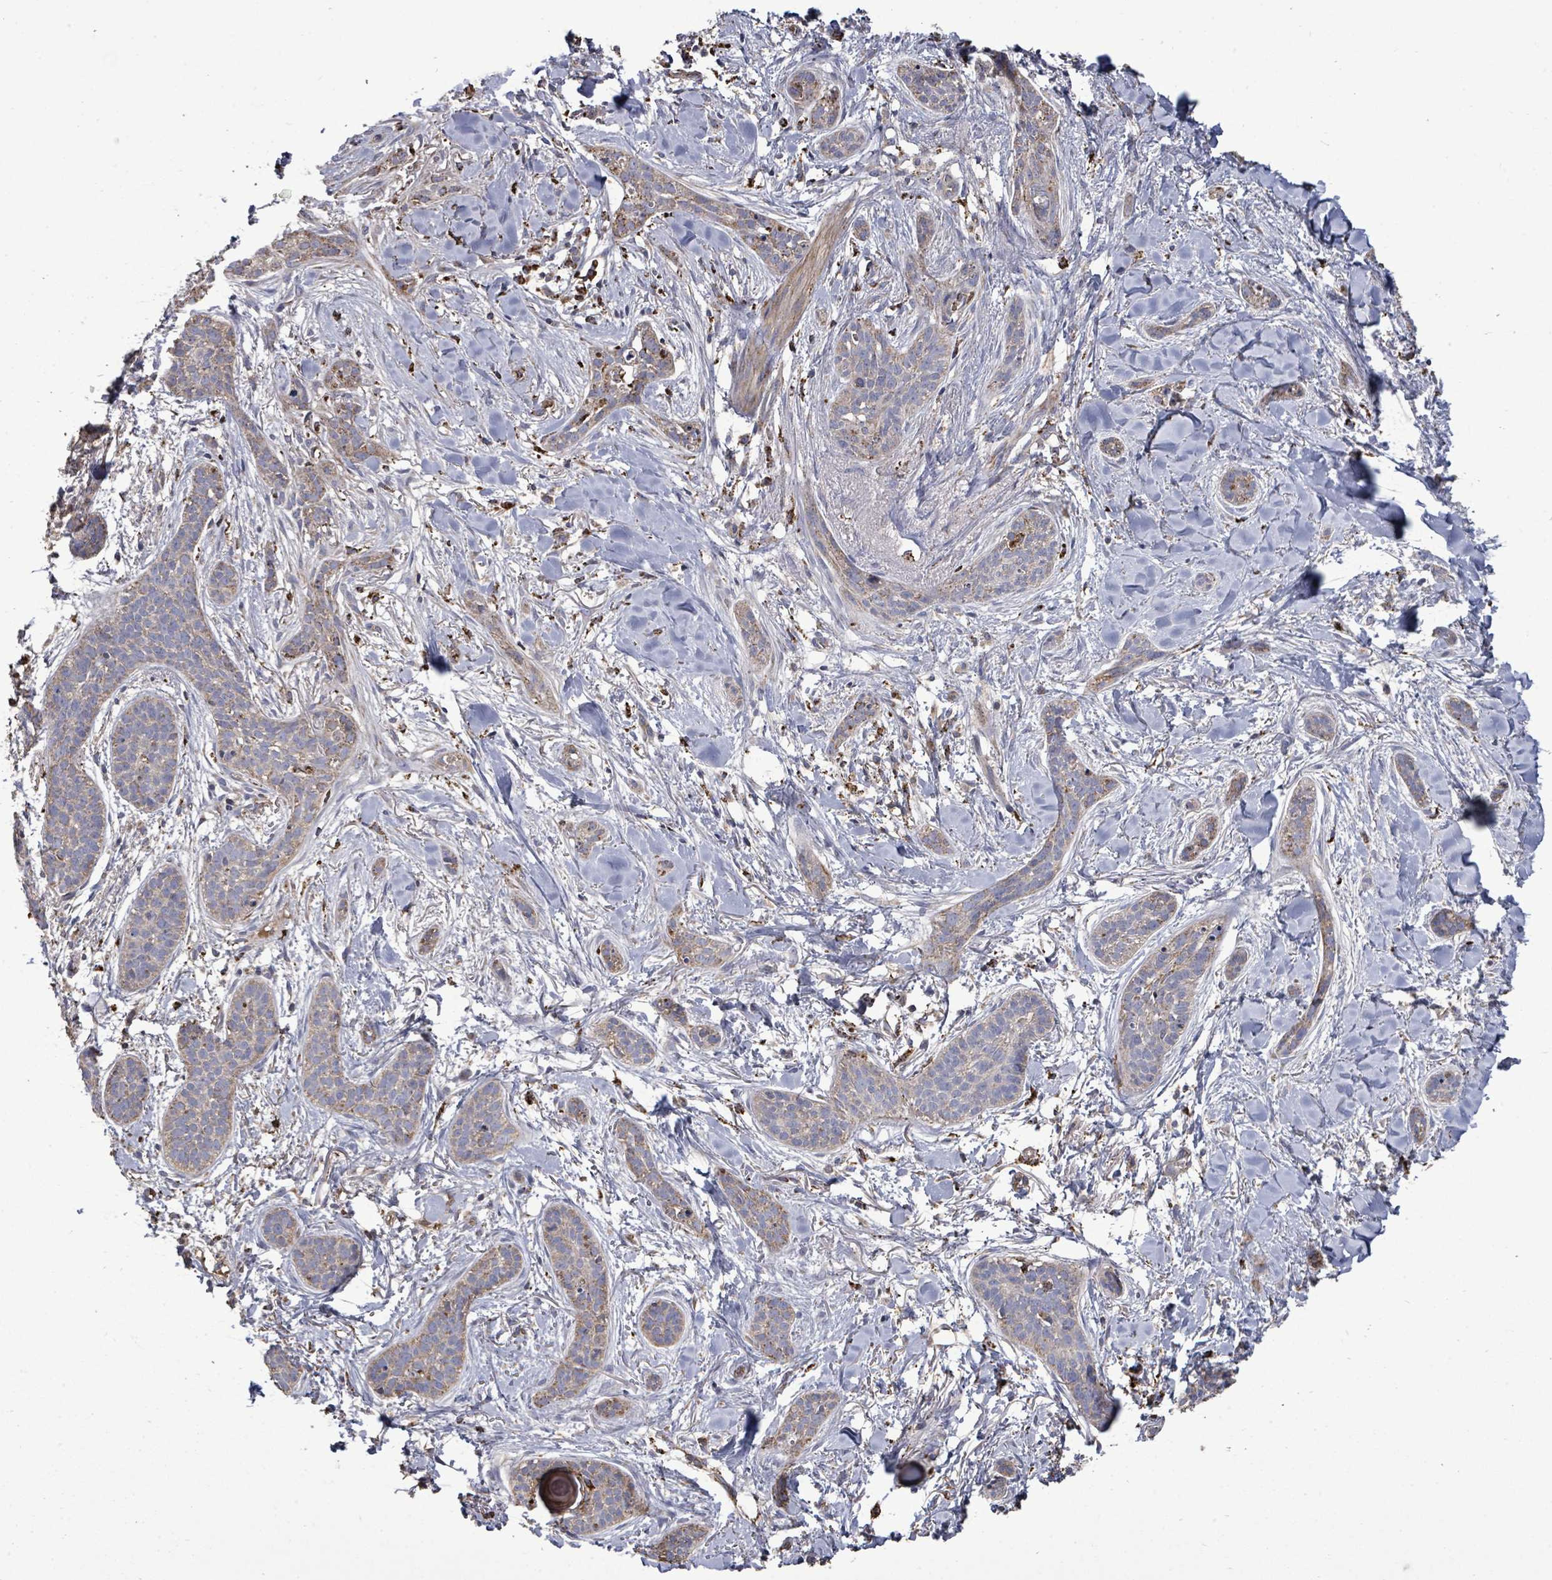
{"staining": {"intensity": "negative", "quantity": "none", "location": "none"}, "tissue": "skin cancer", "cell_type": "Tumor cells", "image_type": "cancer", "snomed": [{"axis": "morphology", "description": "Basal cell carcinoma"}, {"axis": "topography", "description": "Skin"}], "caption": "Skin cancer was stained to show a protein in brown. There is no significant expression in tumor cells. Nuclei are stained in blue.", "gene": "MTMR12", "patient": {"sex": "male", "age": 52}}